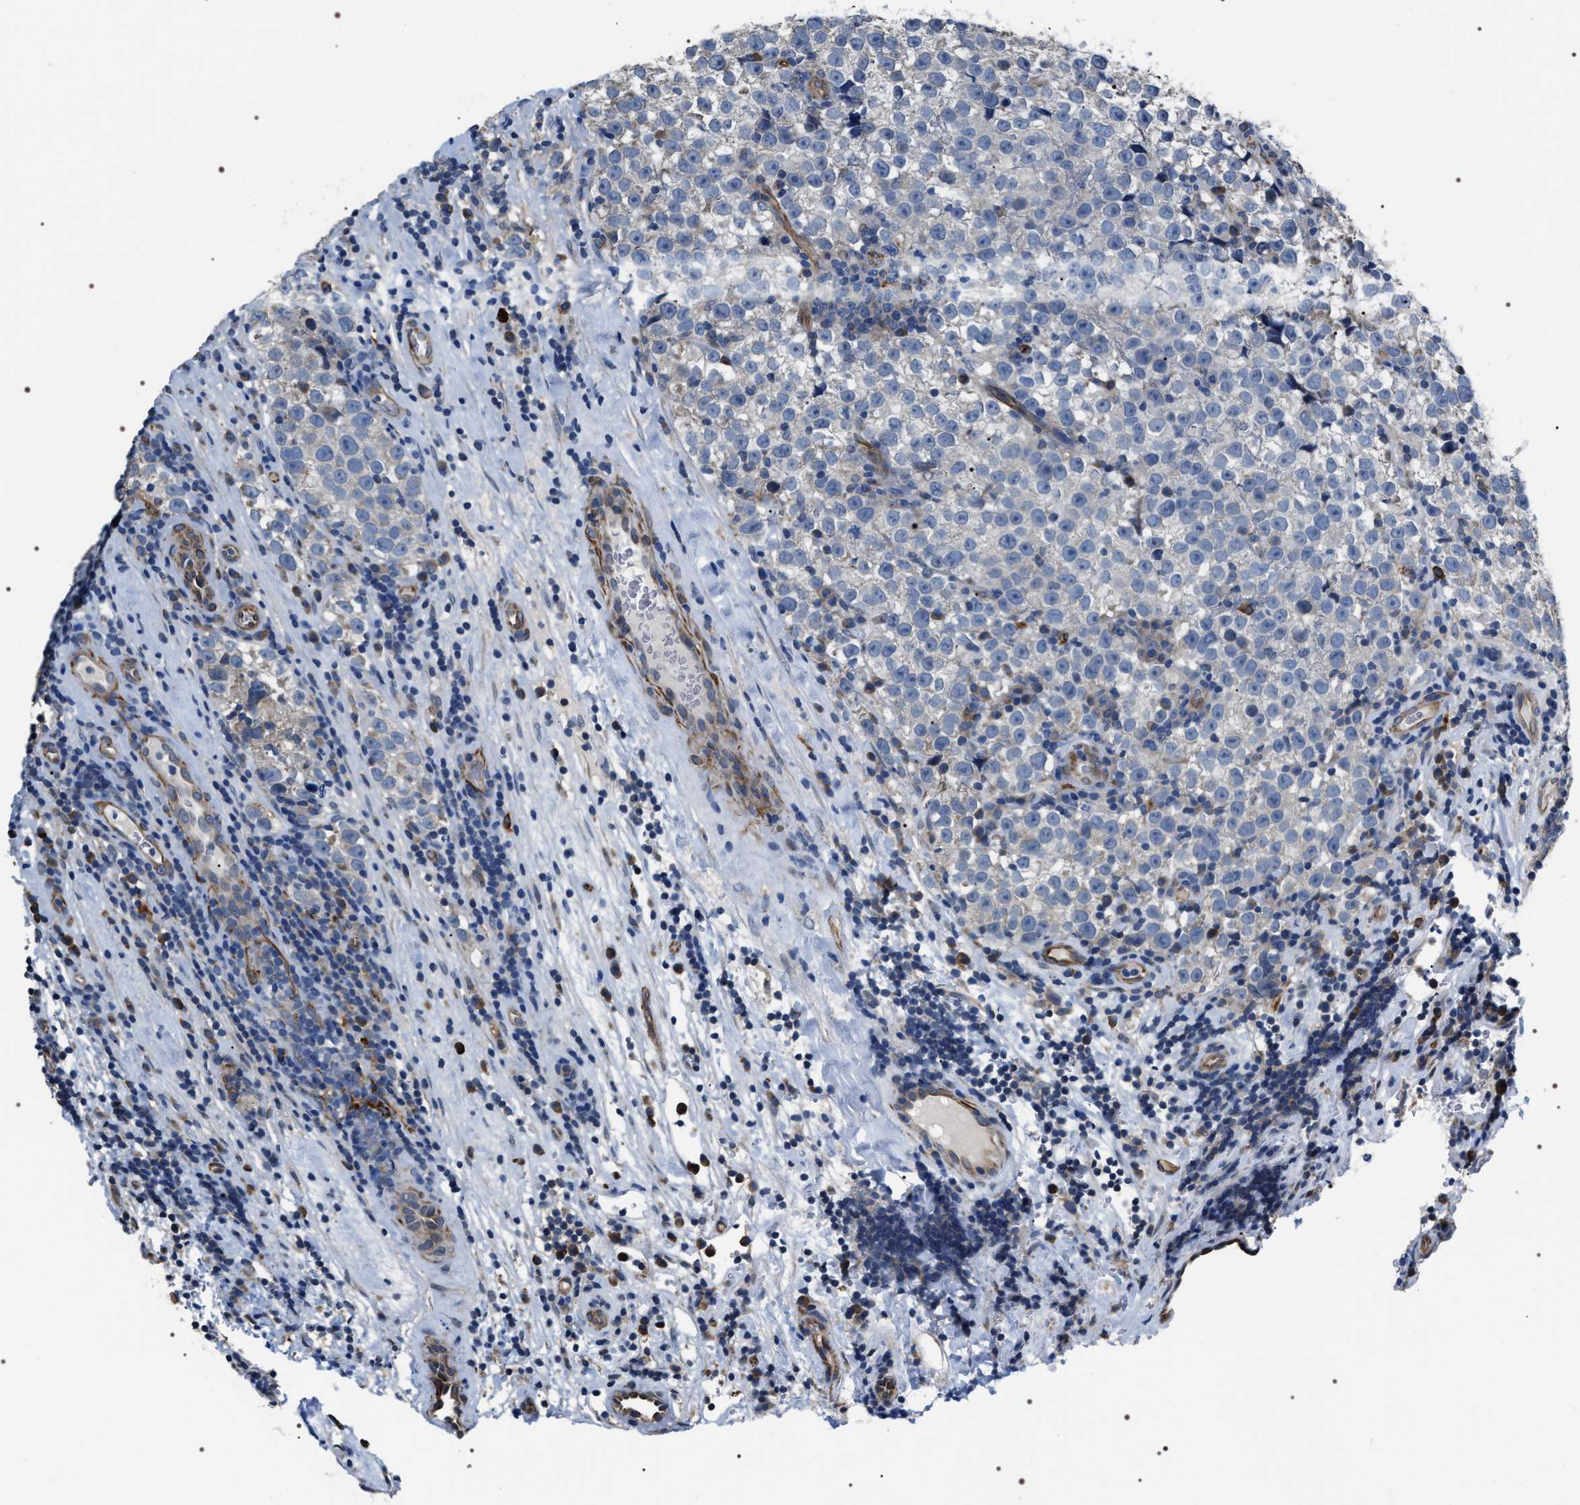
{"staining": {"intensity": "negative", "quantity": "none", "location": "none"}, "tissue": "testis cancer", "cell_type": "Tumor cells", "image_type": "cancer", "snomed": [{"axis": "morphology", "description": "Normal tissue, NOS"}, {"axis": "morphology", "description": "Seminoma, NOS"}, {"axis": "topography", "description": "Testis"}], "caption": "Testis cancer (seminoma) was stained to show a protein in brown. There is no significant positivity in tumor cells.", "gene": "PKD1L1", "patient": {"sex": "male", "age": 43}}